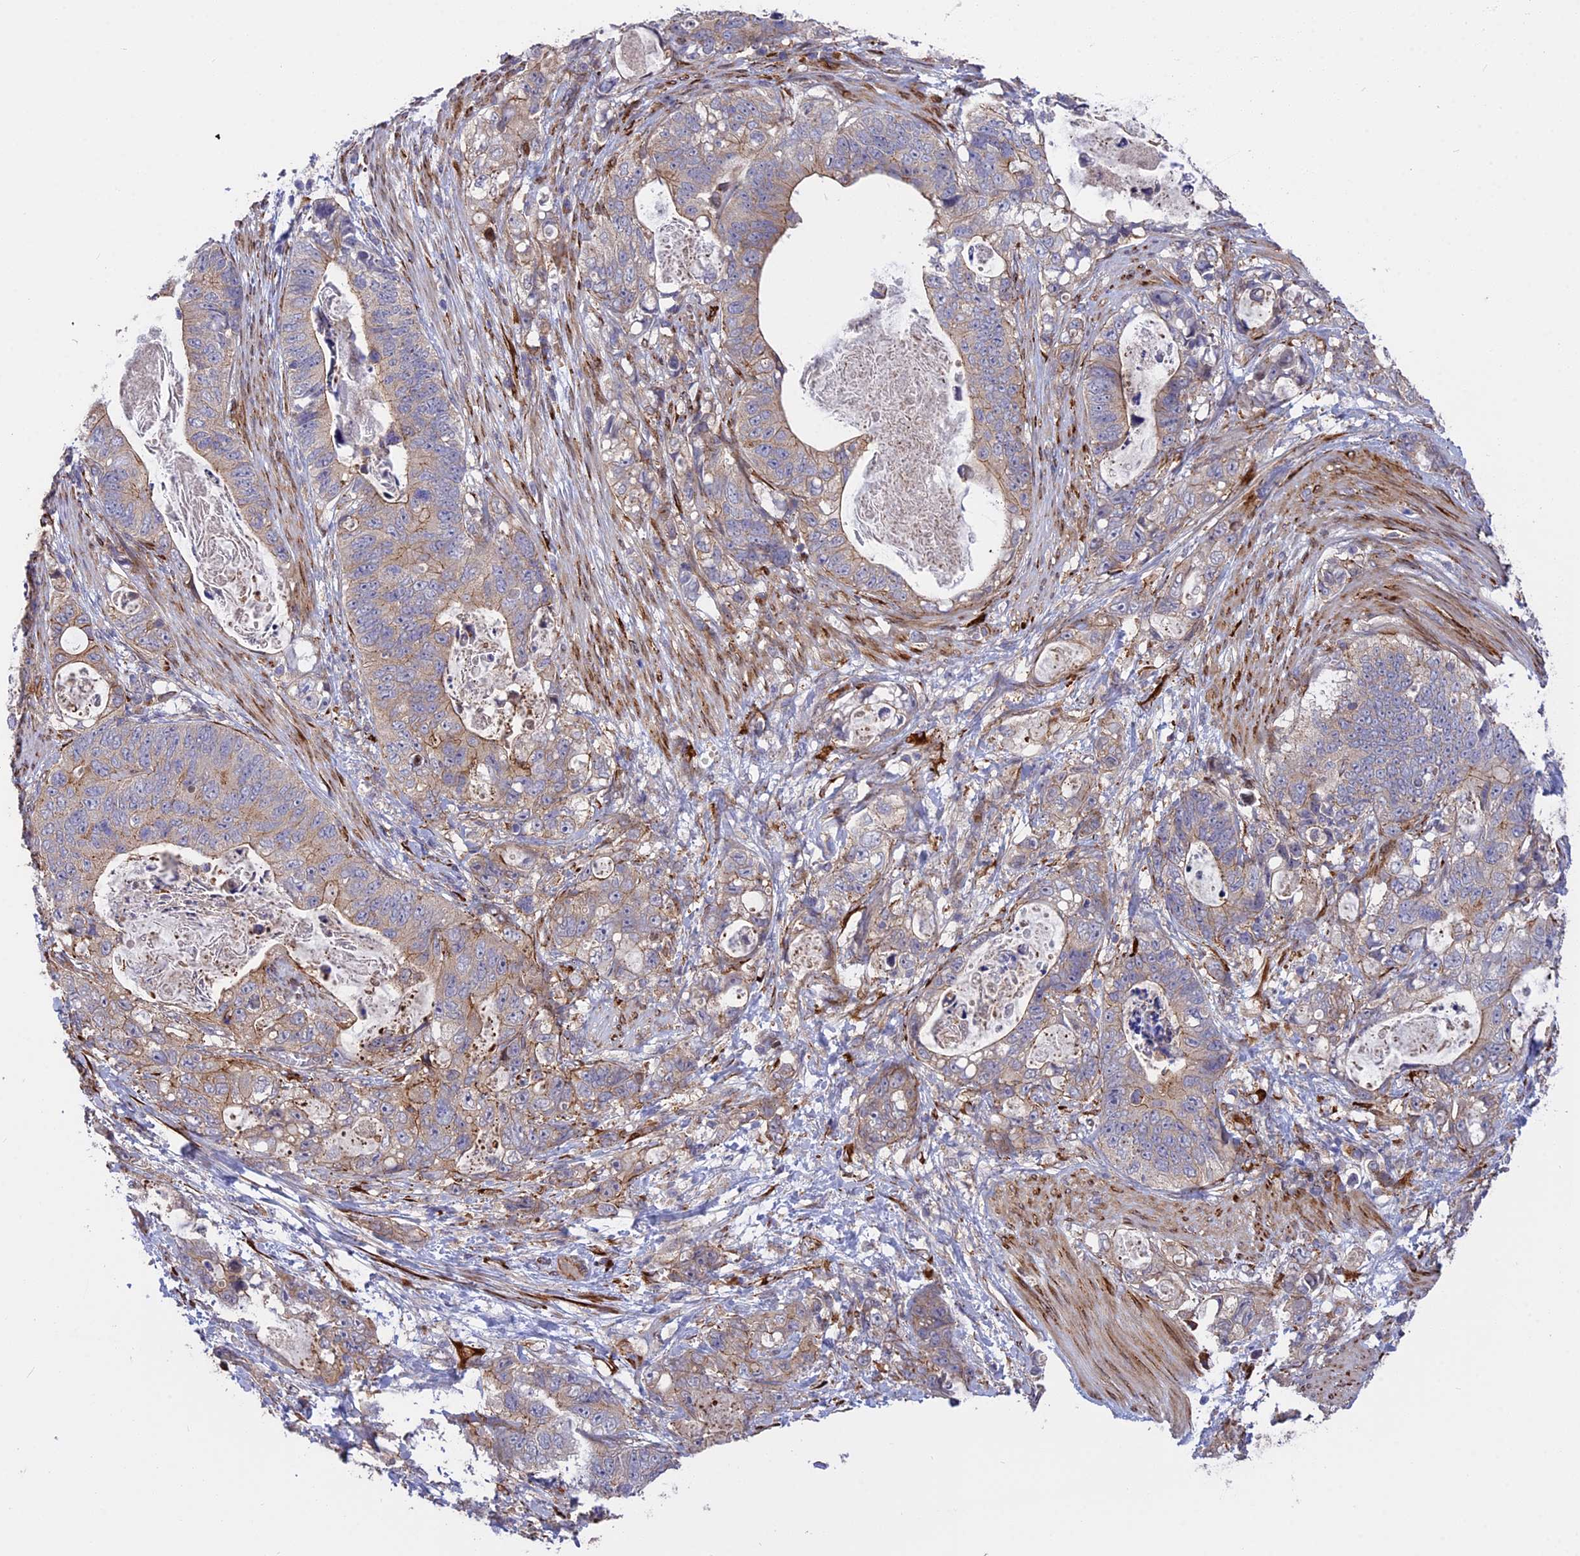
{"staining": {"intensity": "weak", "quantity": "25%-75%", "location": "cytoplasmic/membranous"}, "tissue": "stomach cancer", "cell_type": "Tumor cells", "image_type": "cancer", "snomed": [{"axis": "morphology", "description": "Normal tissue, NOS"}, {"axis": "morphology", "description": "Adenocarcinoma, NOS"}, {"axis": "topography", "description": "Stomach"}], "caption": "Immunohistochemical staining of human stomach cancer (adenocarcinoma) reveals low levels of weak cytoplasmic/membranous protein staining in about 25%-75% of tumor cells. Using DAB (3,3'-diaminobenzidine) (brown) and hematoxylin (blue) stains, captured at high magnification using brightfield microscopy.", "gene": "DDX60L", "patient": {"sex": "female", "age": 89}}